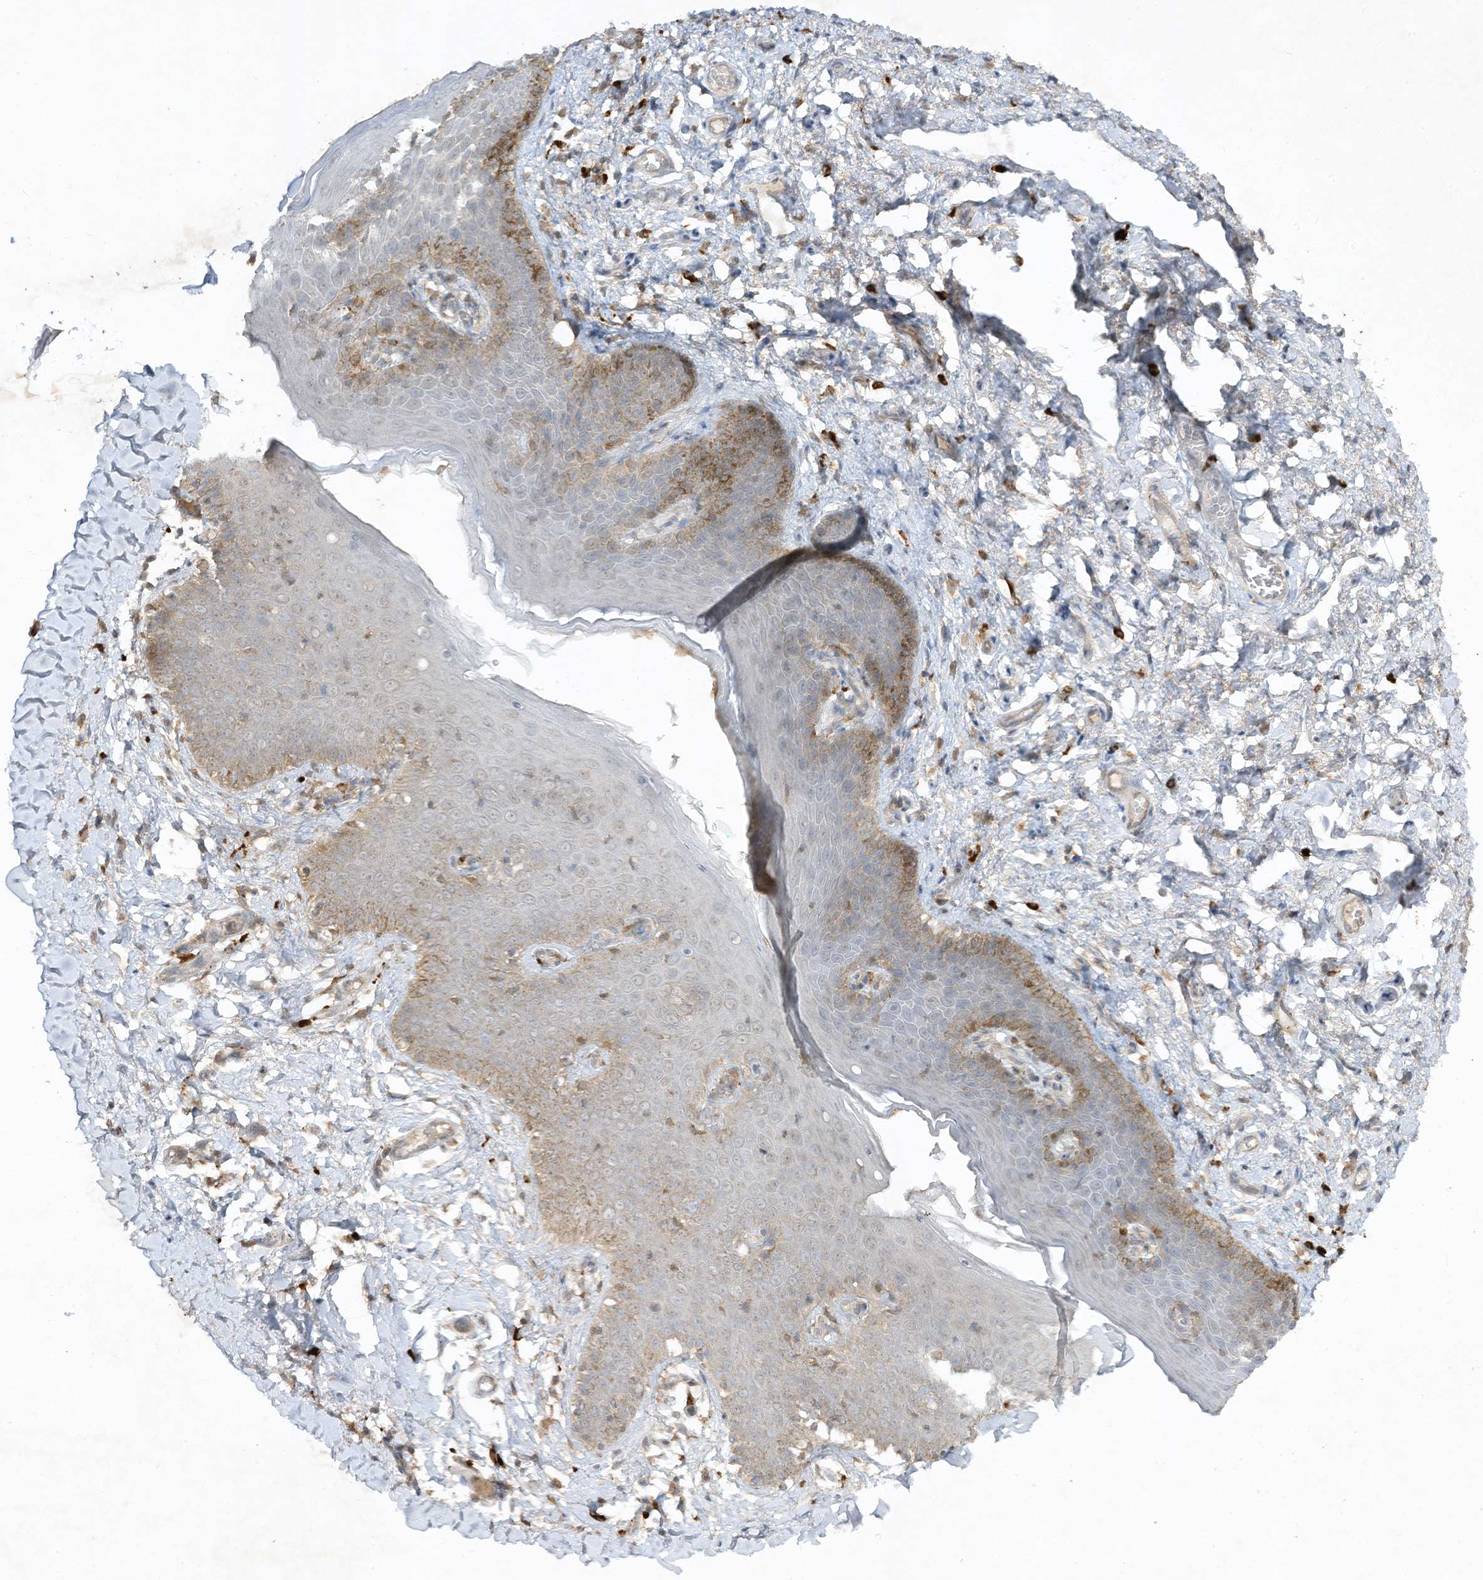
{"staining": {"intensity": "moderate", "quantity": "25%-75%", "location": "cytoplasmic/membranous"}, "tissue": "skin", "cell_type": "Epidermal cells", "image_type": "normal", "snomed": [{"axis": "morphology", "description": "Normal tissue, NOS"}, {"axis": "topography", "description": "Vulva"}], "caption": "A photomicrograph of skin stained for a protein reveals moderate cytoplasmic/membranous brown staining in epidermal cells. The staining is performed using DAB (3,3'-diaminobenzidine) brown chromogen to label protein expression. The nuclei are counter-stained blue using hematoxylin.", "gene": "LDAH", "patient": {"sex": "female", "age": 66}}